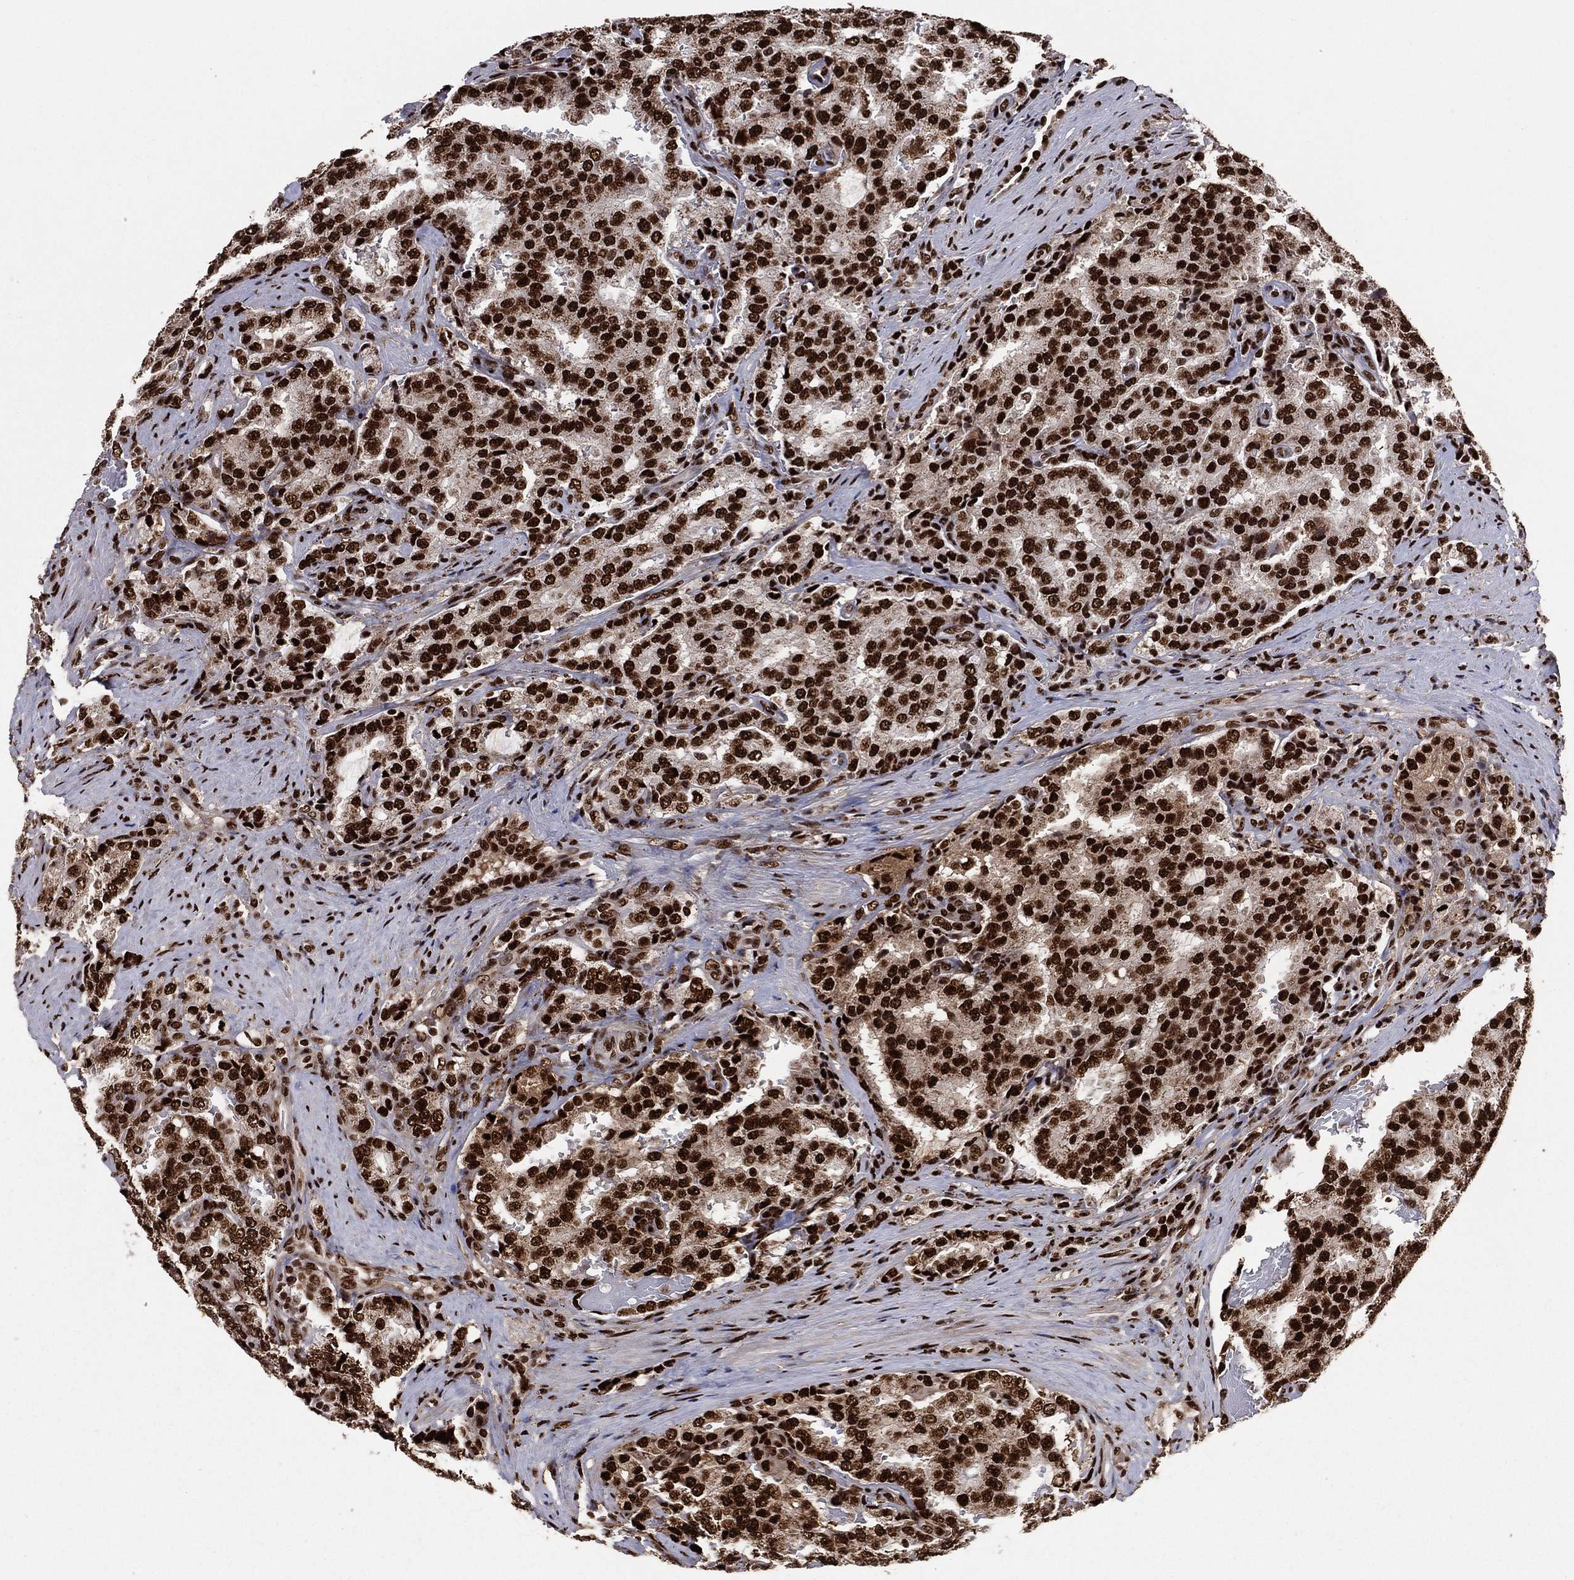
{"staining": {"intensity": "strong", "quantity": ">75%", "location": "nuclear"}, "tissue": "prostate cancer", "cell_type": "Tumor cells", "image_type": "cancer", "snomed": [{"axis": "morphology", "description": "Adenocarcinoma, NOS"}, {"axis": "topography", "description": "Prostate"}], "caption": "This photomicrograph demonstrates immunohistochemistry (IHC) staining of human prostate cancer (adenocarcinoma), with high strong nuclear positivity in approximately >75% of tumor cells.", "gene": "TP53BP1", "patient": {"sex": "male", "age": 65}}